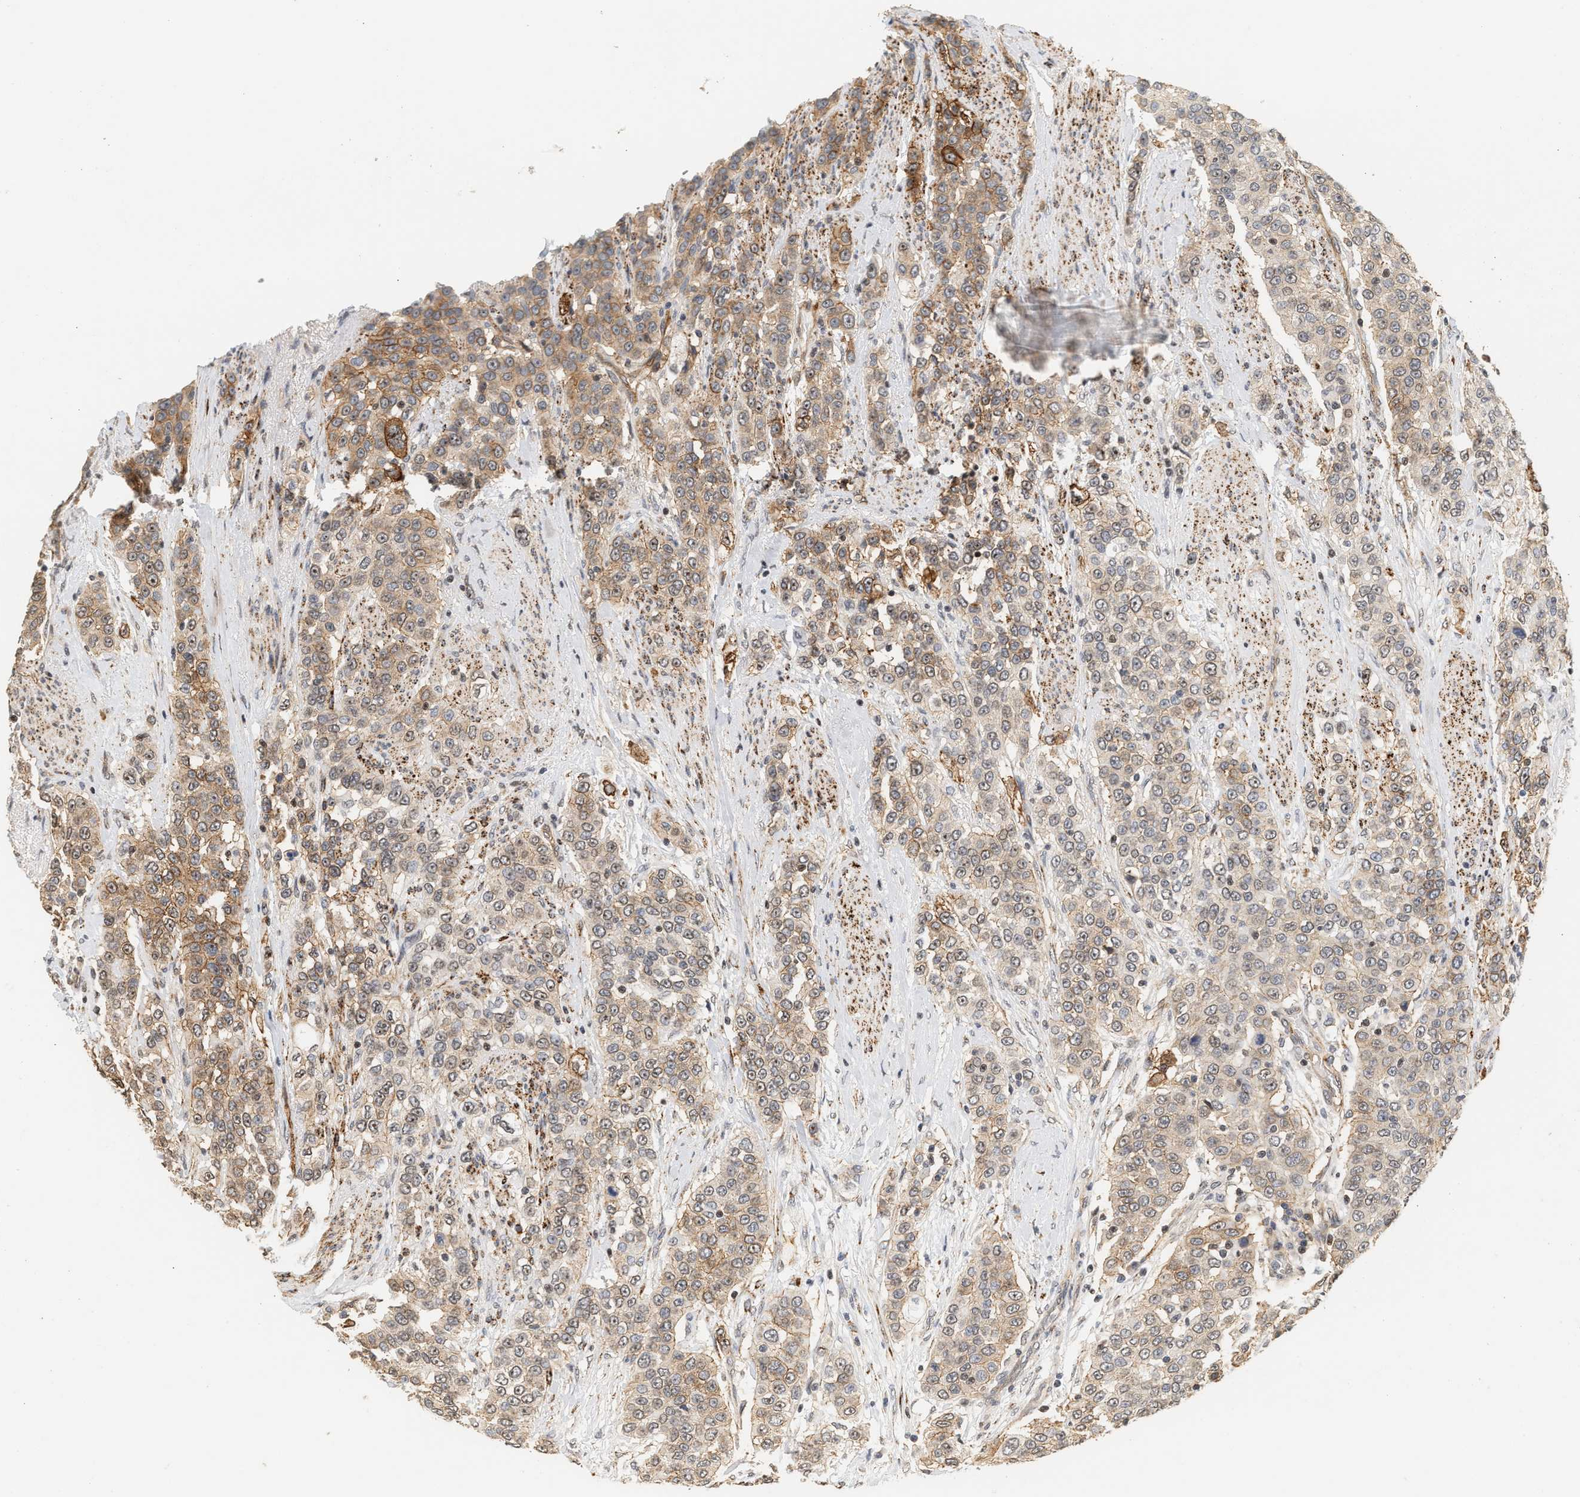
{"staining": {"intensity": "moderate", "quantity": "25%-75%", "location": "cytoplasmic/membranous"}, "tissue": "urothelial cancer", "cell_type": "Tumor cells", "image_type": "cancer", "snomed": [{"axis": "morphology", "description": "Urothelial carcinoma, High grade"}, {"axis": "topography", "description": "Urinary bladder"}], "caption": "A brown stain highlights moderate cytoplasmic/membranous positivity of a protein in human urothelial cancer tumor cells.", "gene": "PLXND1", "patient": {"sex": "female", "age": 80}}